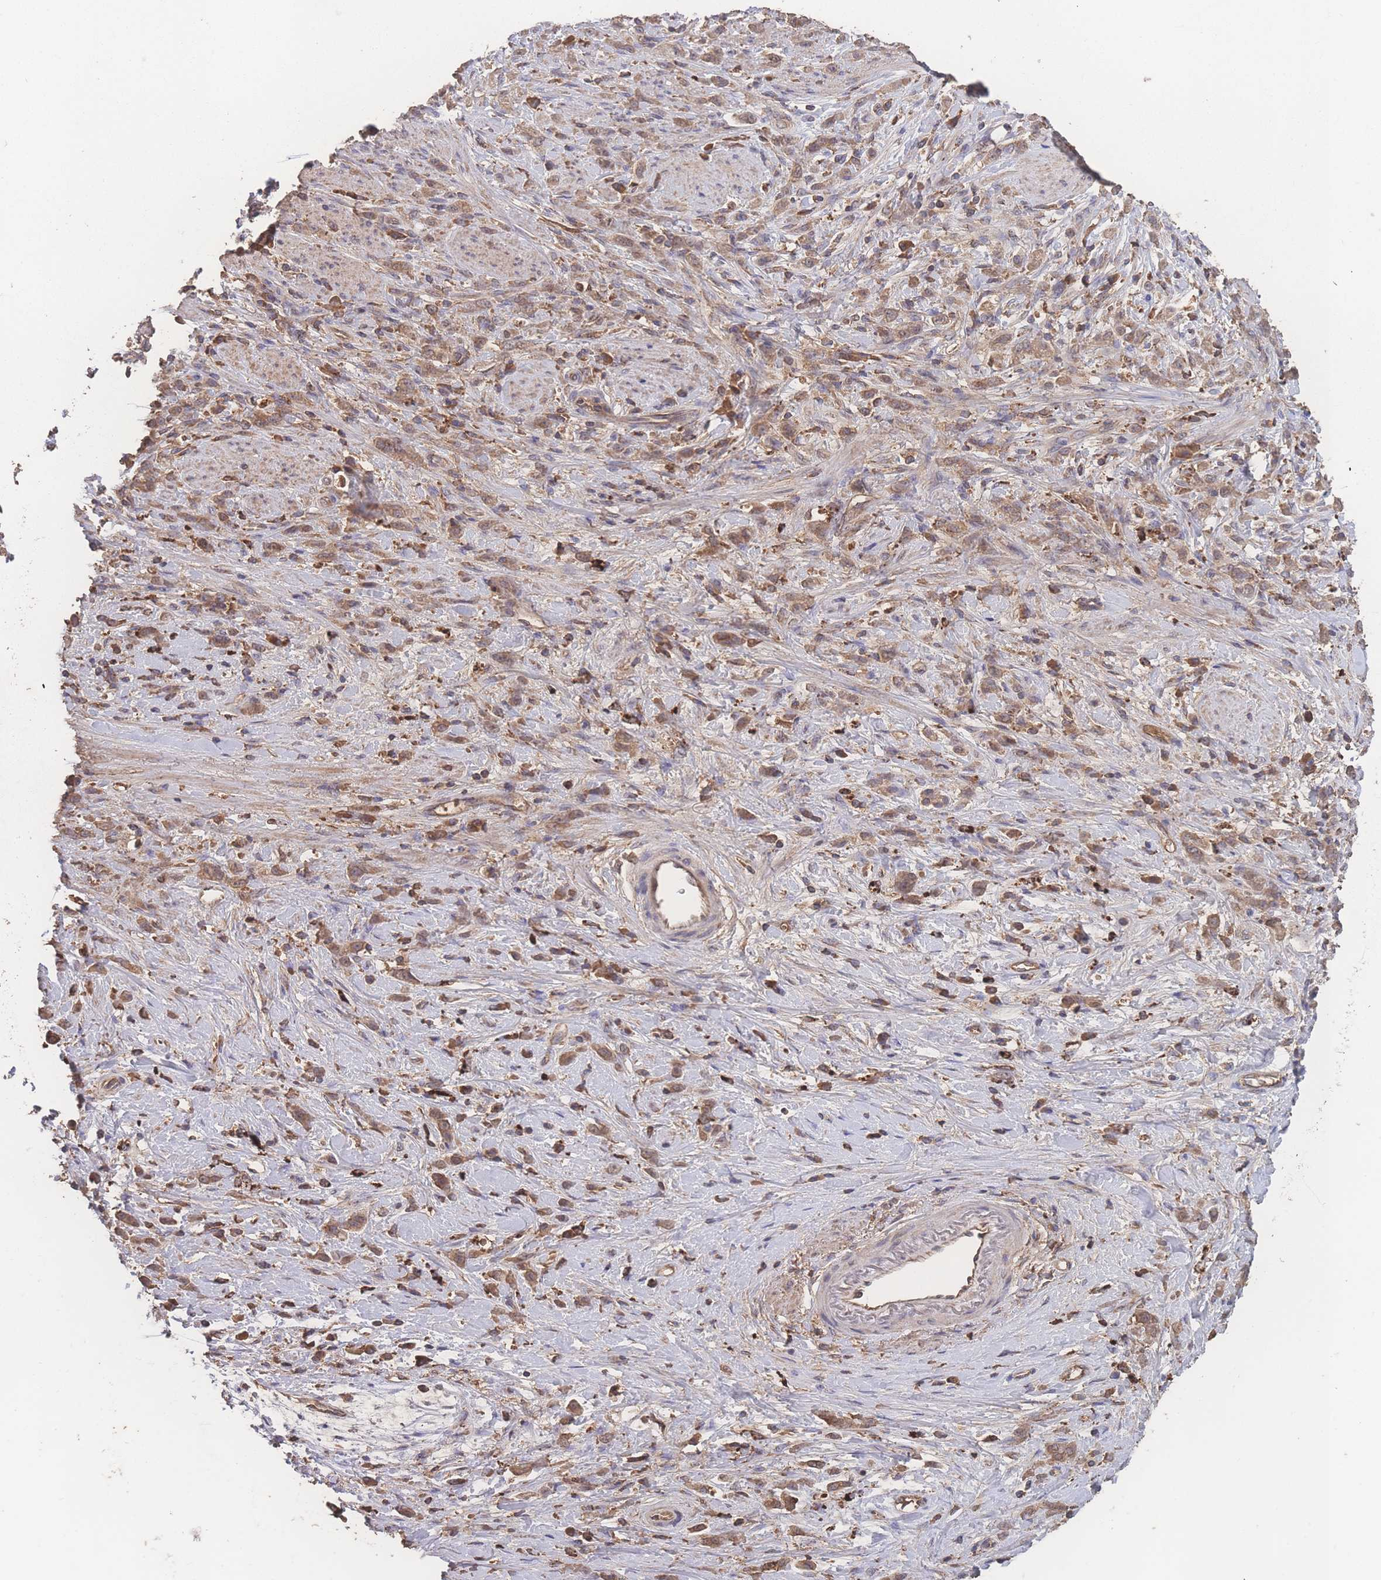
{"staining": {"intensity": "moderate", "quantity": ">75%", "location": "cytoplasmic/membranous"}, "tissue": "stomach cancer", "cell_type": "Tumor cells", "image_type": "cancer", "snomed": [{"axis": "morphology", "description": "Adenocarcinoma, NOS"}, {"axis": "topography", "description": "Stomach"}], "caption": "Protein staining by immunohistochemistry exhibits moderate cytoplasmic/membranous positivity in approximately >75% of tumor cells in stomach cancer (adenocarcinoma).", "gene": "ATXN10", "patient": {"sex": "female", "age": 60}}